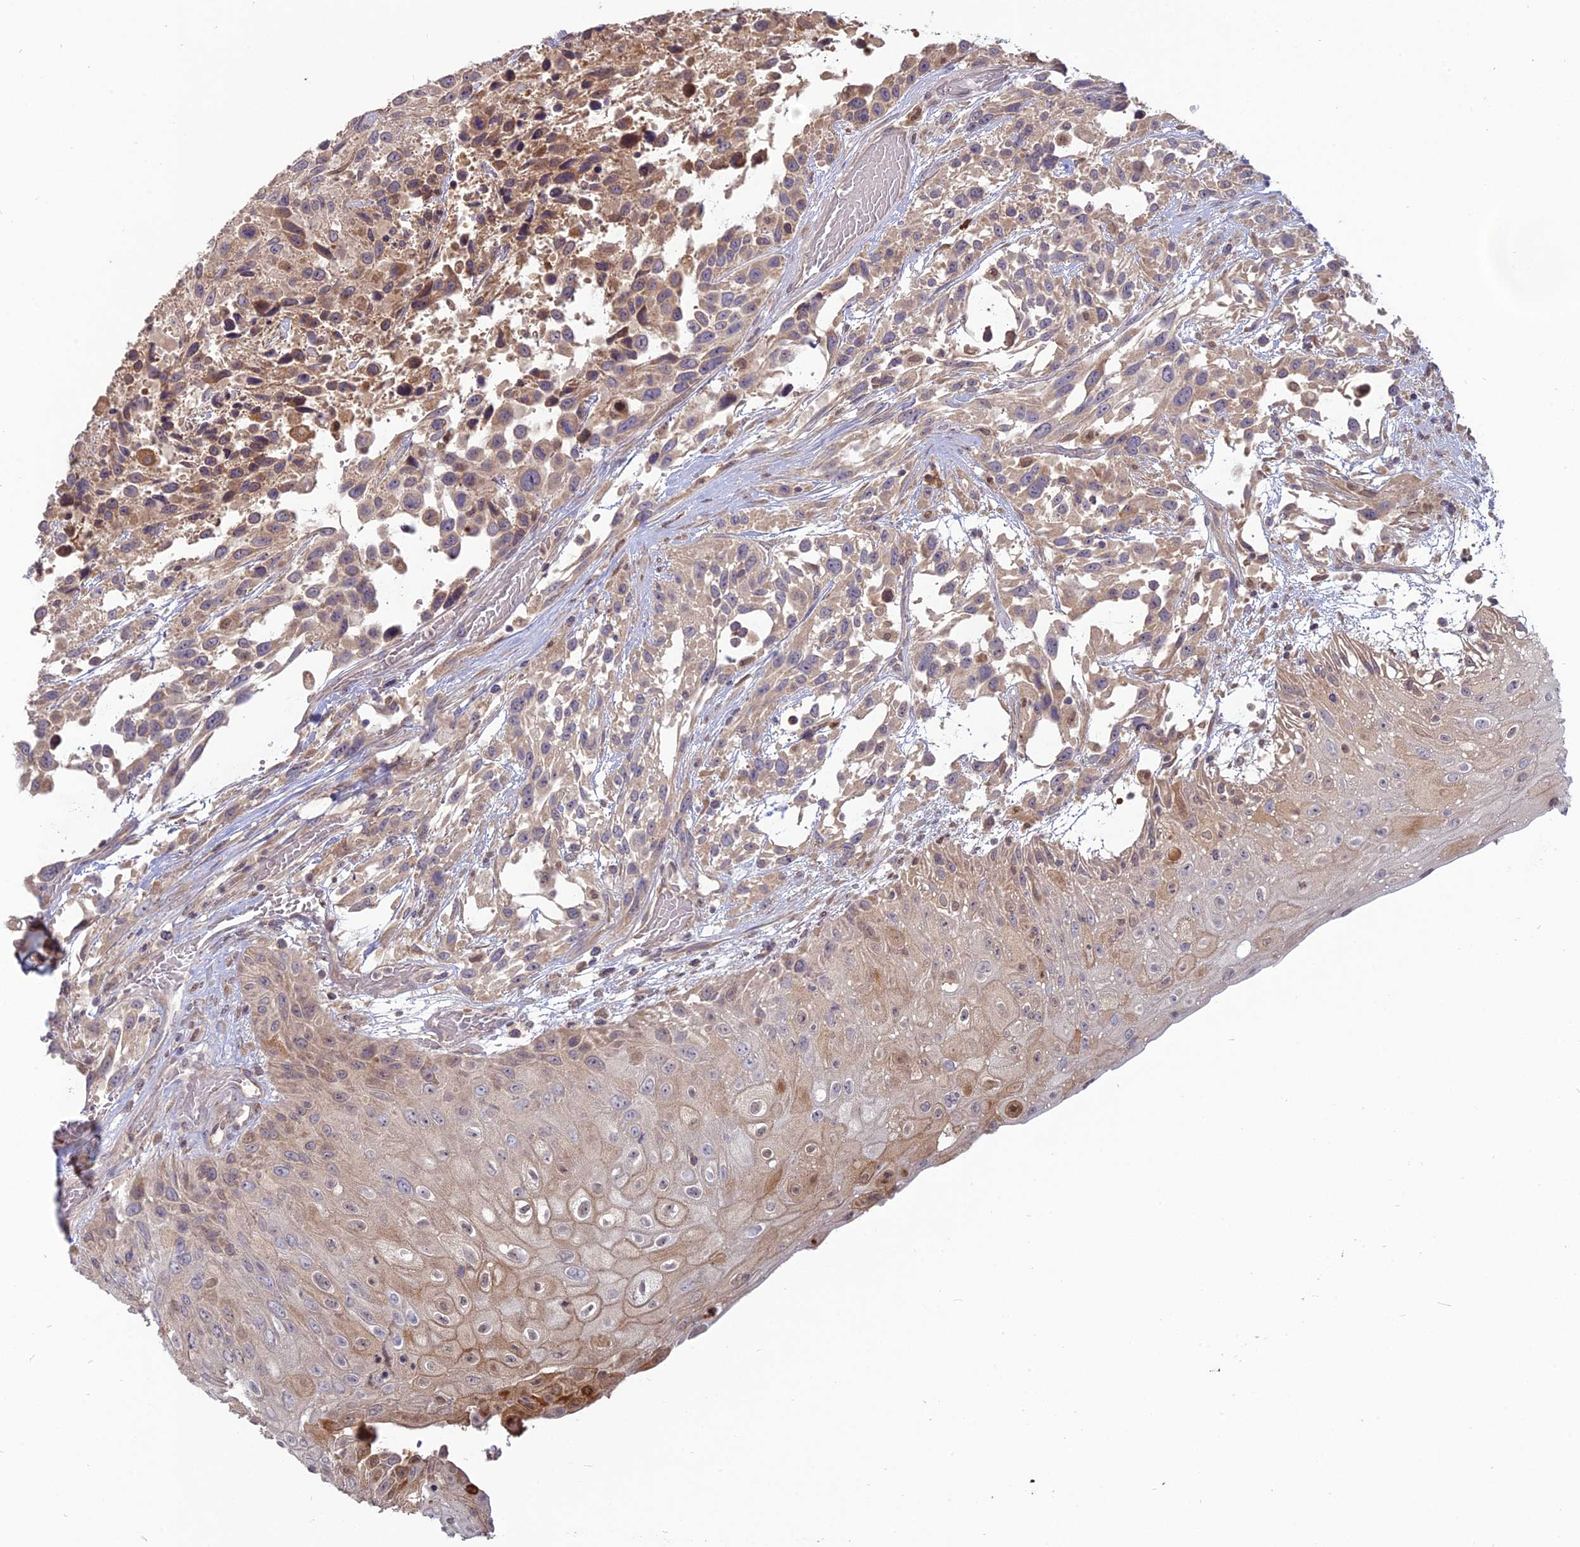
{"staining": {"intensity": "weak", "quantity": ">75%", "location": "cytoplasmic/membranous"}, "tissue": "urothelial cancer", "cell_type": "Tumor cells", "image_type": "cancer", "snomed": [{"axis": "morphology", "description": "Urothelial carcinoma, High grade"}, {"axis": "topography", "description": "Urinary bladder"}], "caption": "An immunohistochemistry (IHC) histopathology image of neoplastic tissue is shown. Protein staining in brown highlights weak cytoplasmic/membranous positivity in urothelial cancer within tumor cells. The staining is performed using DAB (3,3'-diaminobenzidine) brown chromogen to label protein expression. The nuclei are counter-stained blue using hematoxylin.", "gene": "TMEM208", "patient": {"sex": "female", "age": 70}}